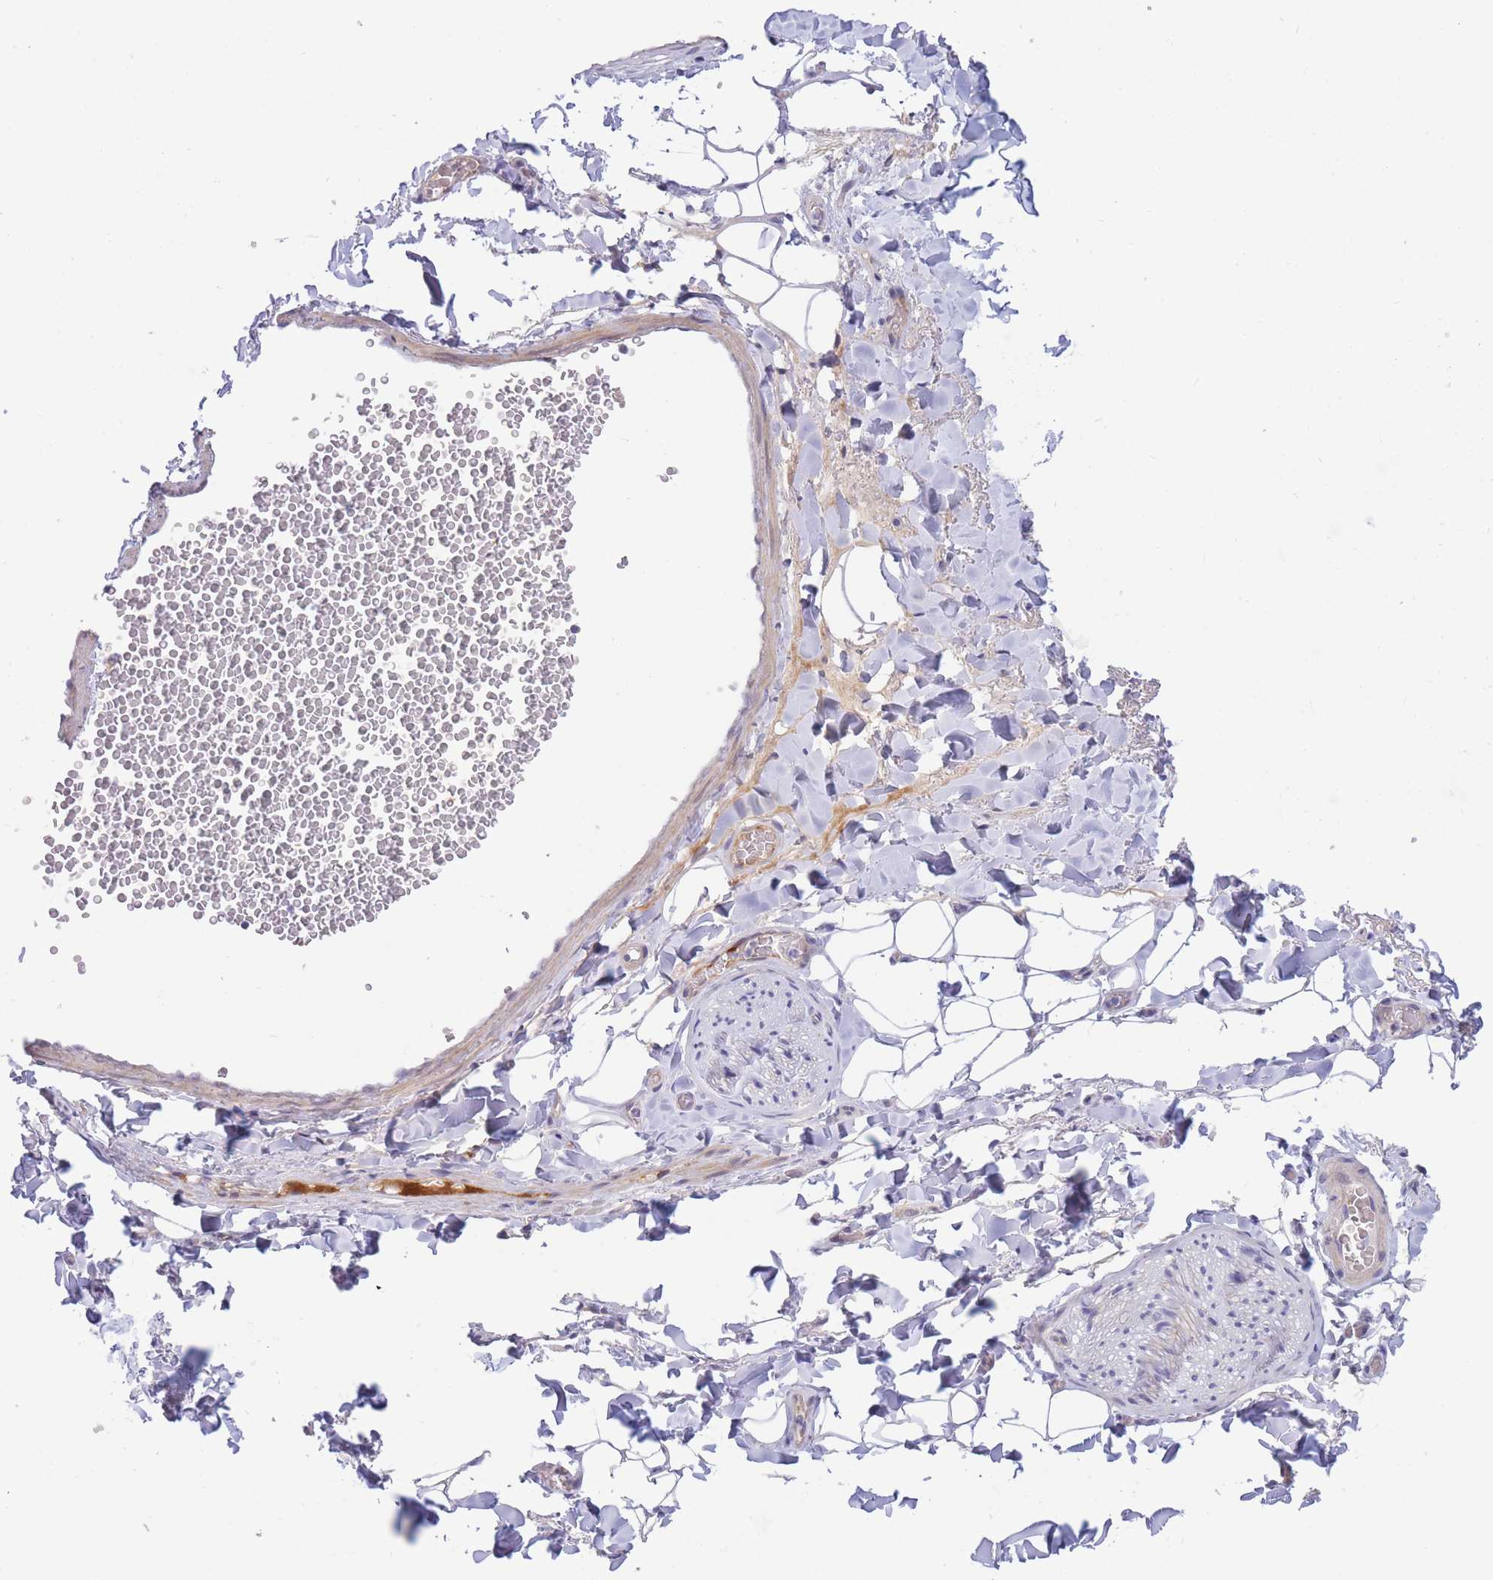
{"staining": {"intensity": "negative", "quantity": "none", "location": "none"}, "tissue": "adipose tissue", "cell_type": "Adipocytes", "image_type": "normal", "snomed": [{"axis": "morphology", "description": "Normal tissue, NOS"}, {"axis": "morphology", "description": "Carcinoma, NOS"}, {"axis": "topography", "description": "Pancreas"}, {"axis": "topography", "description": "Peripheral nerve tissue"}], "caption": "Protein analysis of unremarkable adipose tissue demonstrates no significant positivity in adipocytes. (DAB (3,3'-diaminobenzidine) IHC, high magnification).", "gene": "APOL4", "patient": {"sex": "female", "age": 29}}